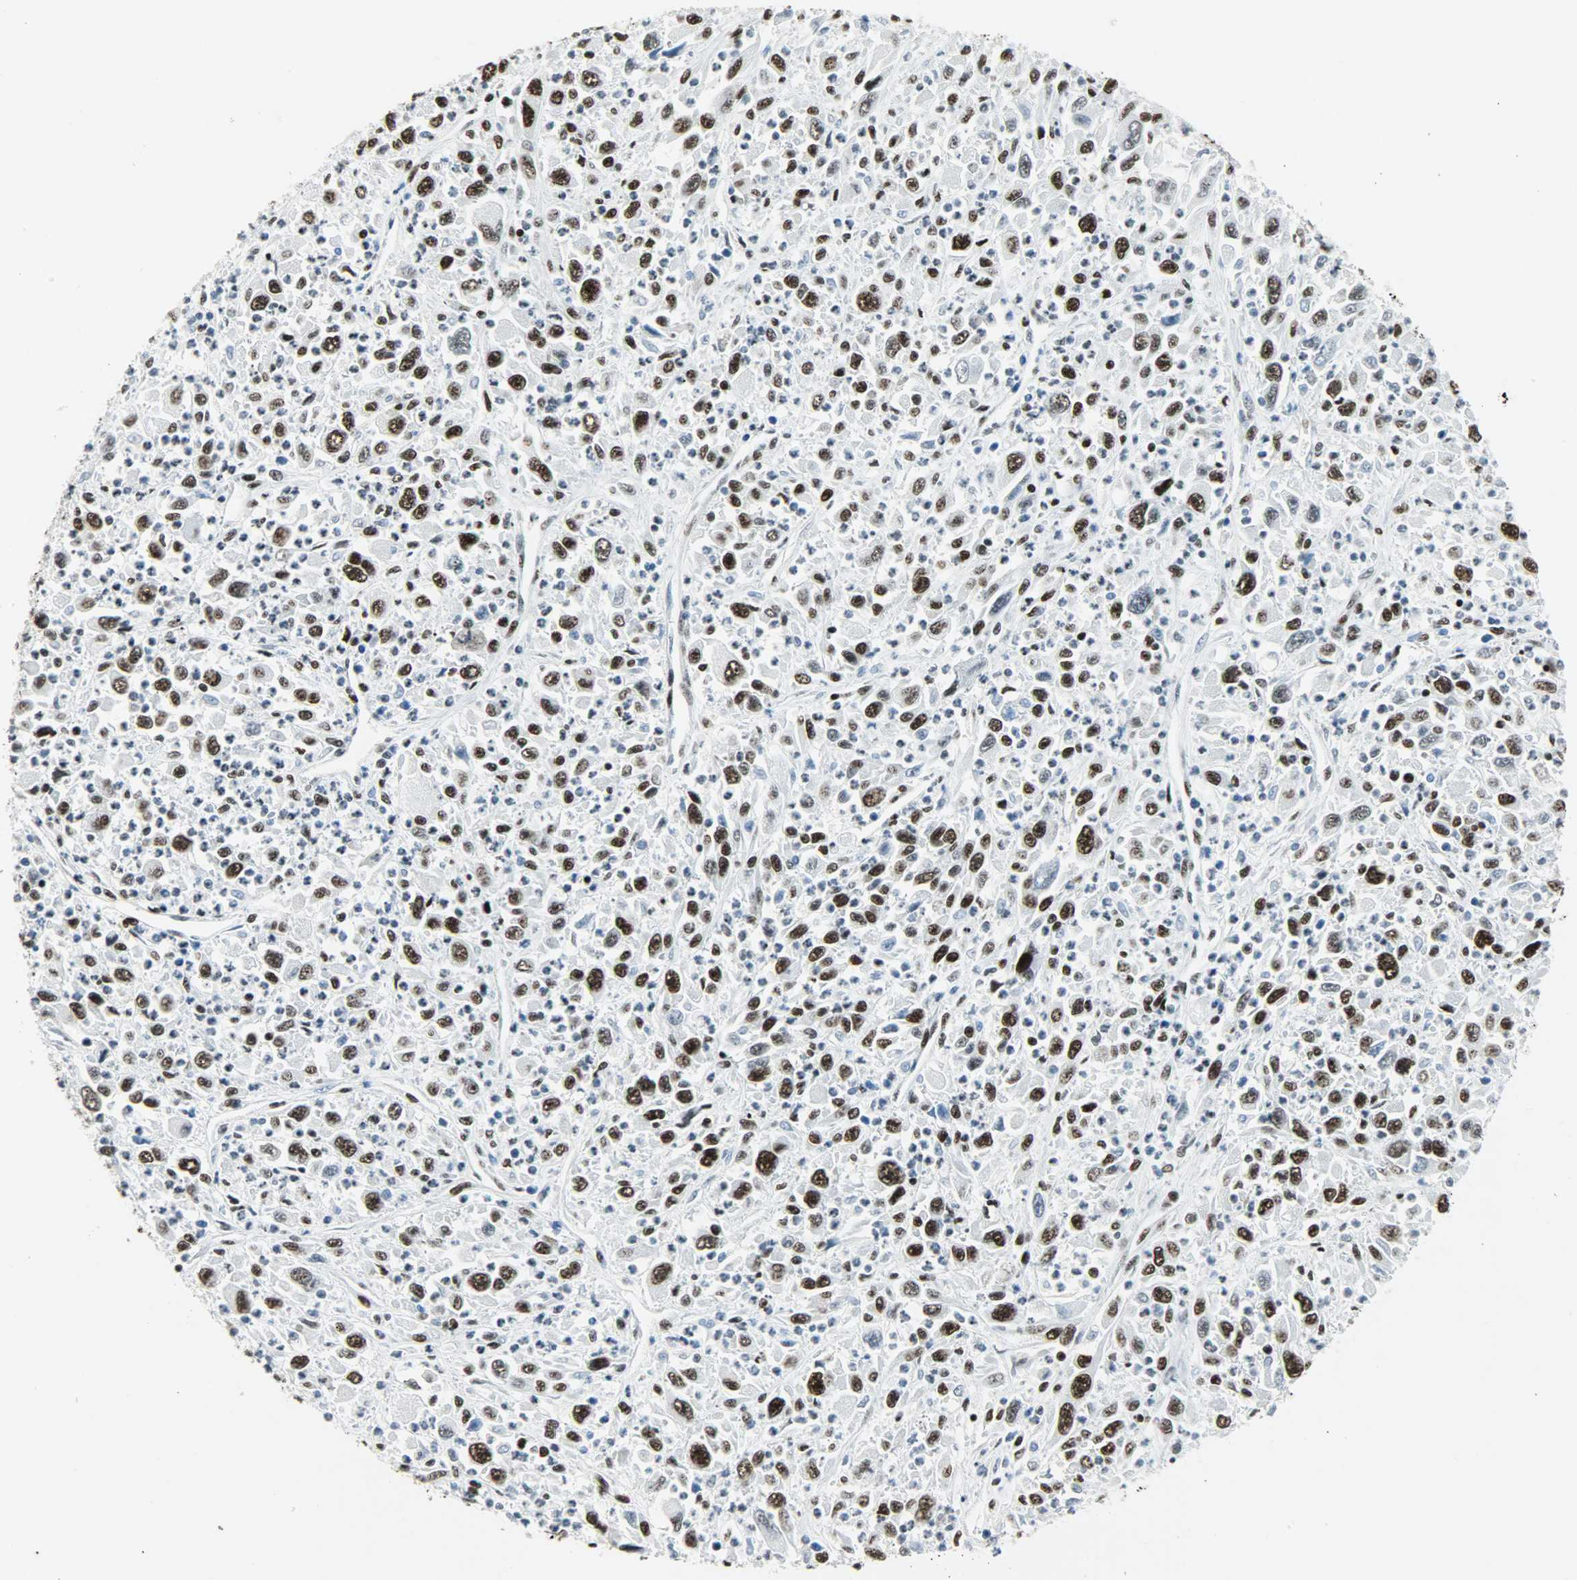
{"staining": {"intensity": "strong", "quantity": ">75%", "location": "nuclear"}, "tissue": "melanoma", "cell_type": "Tumor cells", "image_type": "cancer", "snomed": [{"axis": "morphology", "description": "Malignant melanoma, Metastatic site"}, {"axis": "topography", "description": "Skin"}], "caption": "This histopathology image exhibits melanoma stained with IHC to label a protein in brown. The nuclear of tumor cells show strong positivity for the protein. Nuclei are counter-stained blue.", "gene": "SNRPA", "patient": {"sex": "female", "age": 56}}